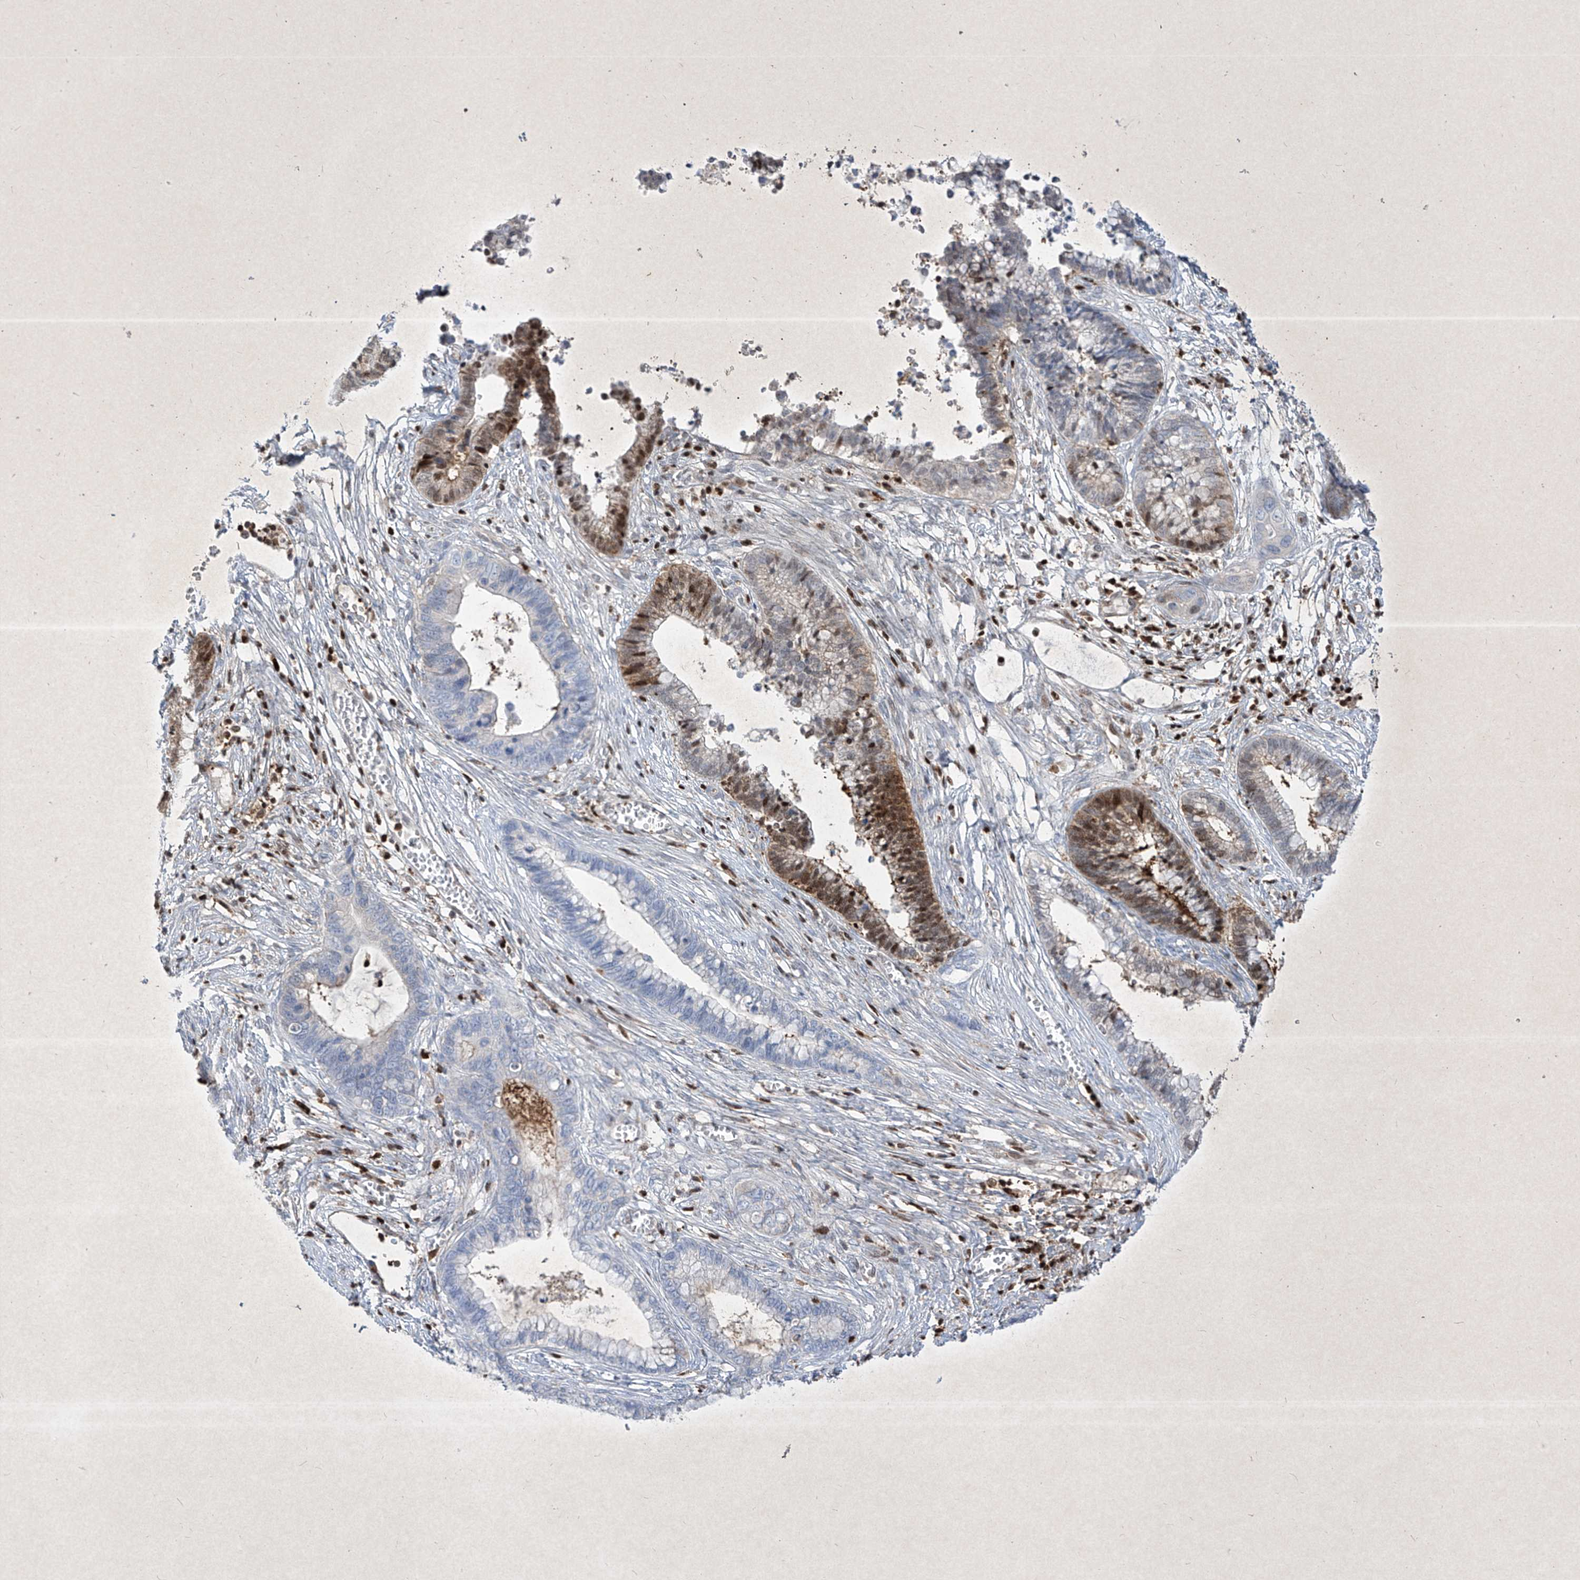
{"staining": {"intensity": "moderate", "quantity": "<25%", "location": "cytoplasmic/membranous,nuclear"}, "tissue": "cervical cancer", "cell_type": "Tumor cells", "image_type": "cancer", "snomed": [{"axis": "morphology", "description": "Adenocarcinoma, NOS"}, {"axis": "topography", "description": "Cervix"}], "caption": "Immunohistochemistry staining of cervical adenocarcinoma, which reveals low levels of moderate cytoplasmic/membranous and nuclear positivity in approximately <25% of tumor cells indicating moderate cytoplasmic/membranous and nuclear protein staining. The staining was performed using DAB (3,3'-diaminobenzidine) (brown) for protein detection and nuclei were counterstained in hematoxylin (blue).", "gene": "PSMB10", "patient": {"sex": "female", "age": 44}}